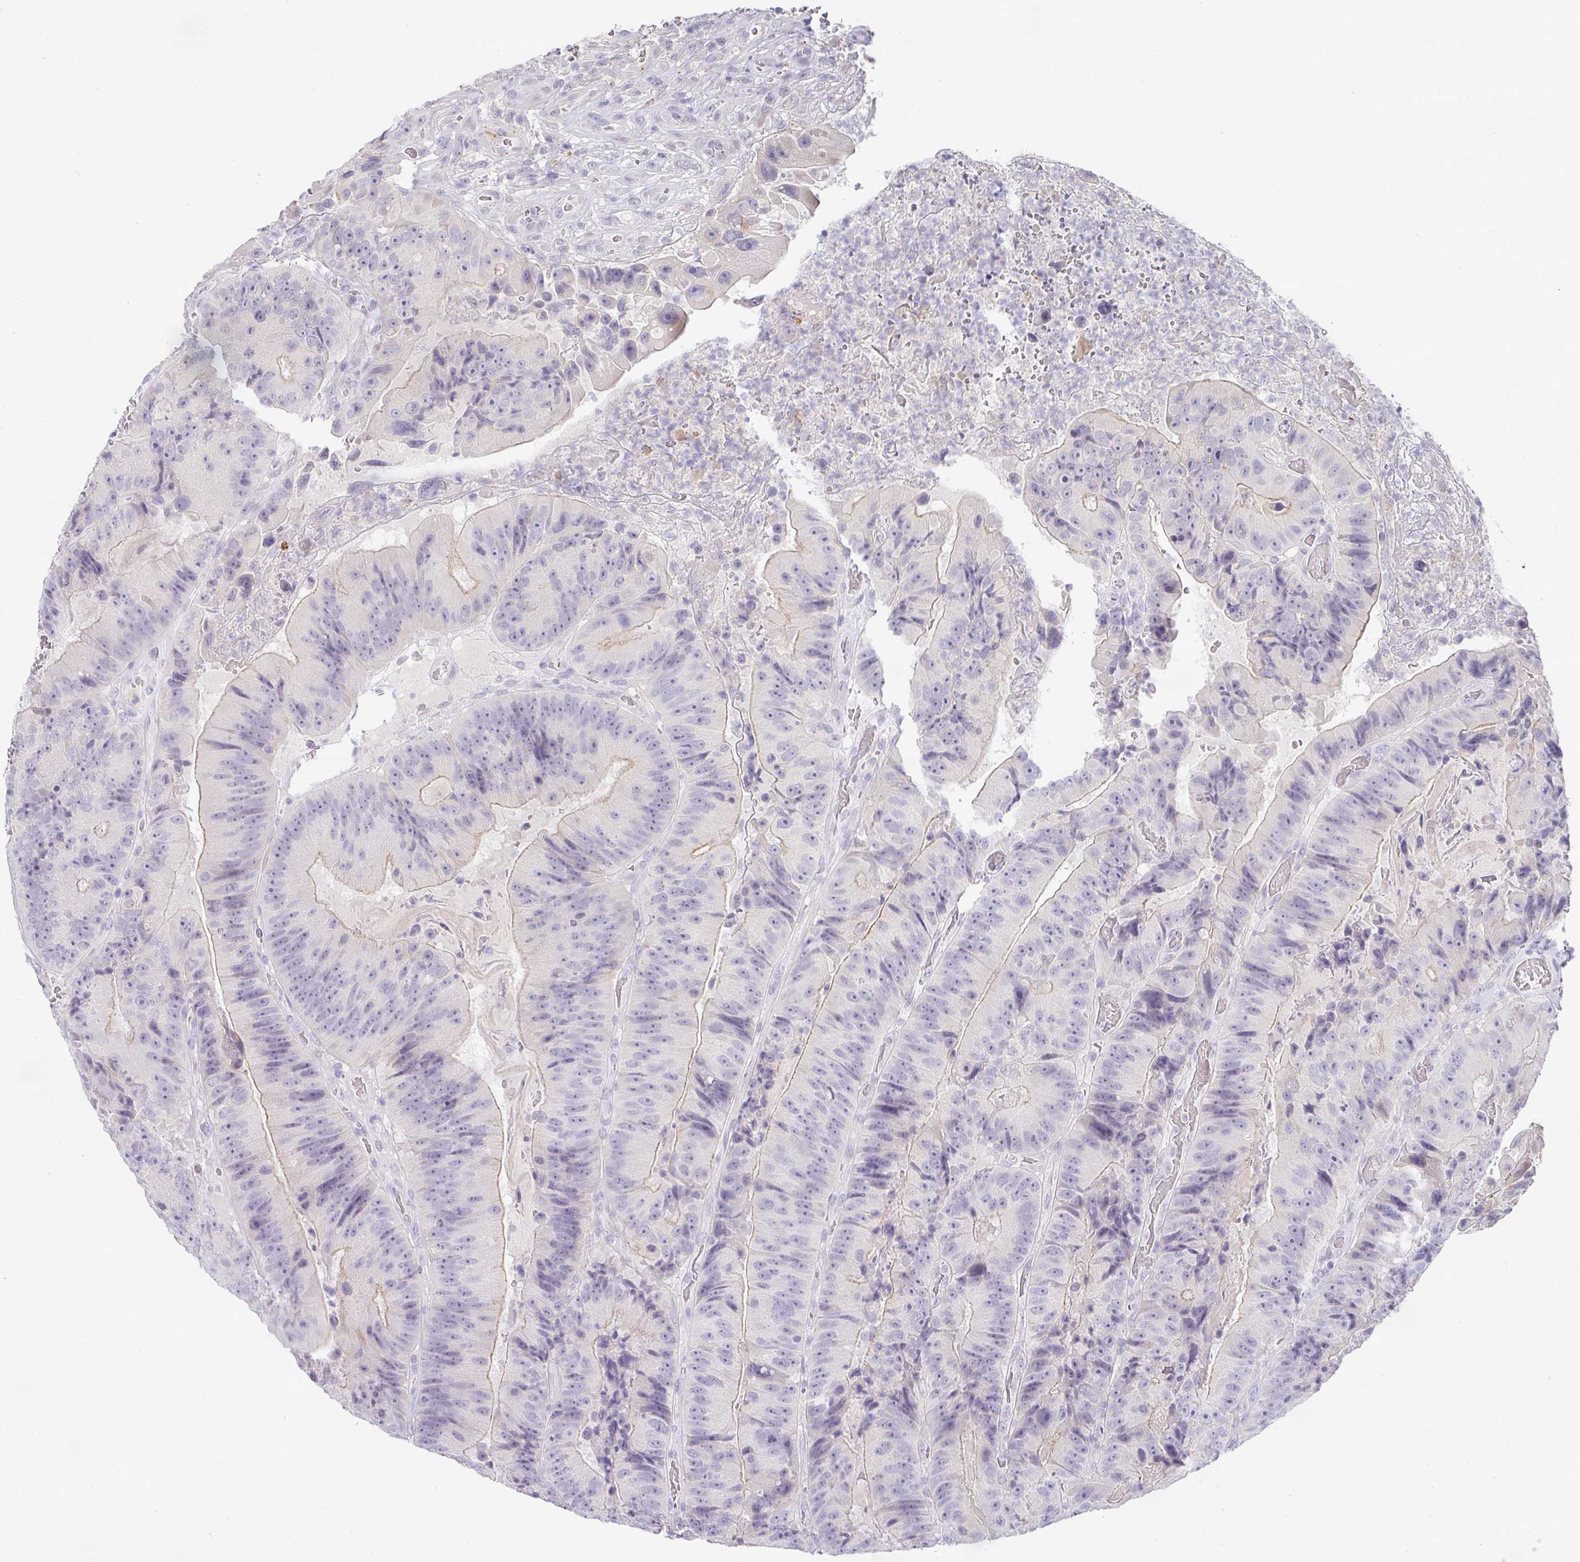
{"staining": {"intensity": "negative", "quantity": "none", "location": "none"}, "tissue": "colorectal cancer", "cell_type": "Tumor cells", "image_type": "cancer", "snomed": [{"axis": "morphology", "description": "Adenocarcinoma, NOS"}, {"axis": "topography", "description": "Colon"}], "caption": "Tumor cells show no significant protein expression in adenocarcinoma (colorectal). (DAB immunohistochemistry (IHC) visualized using brightfield microscopy, high magnification).", "gene": "BTLA", "patient": {"sex": "female", "age": 86}}